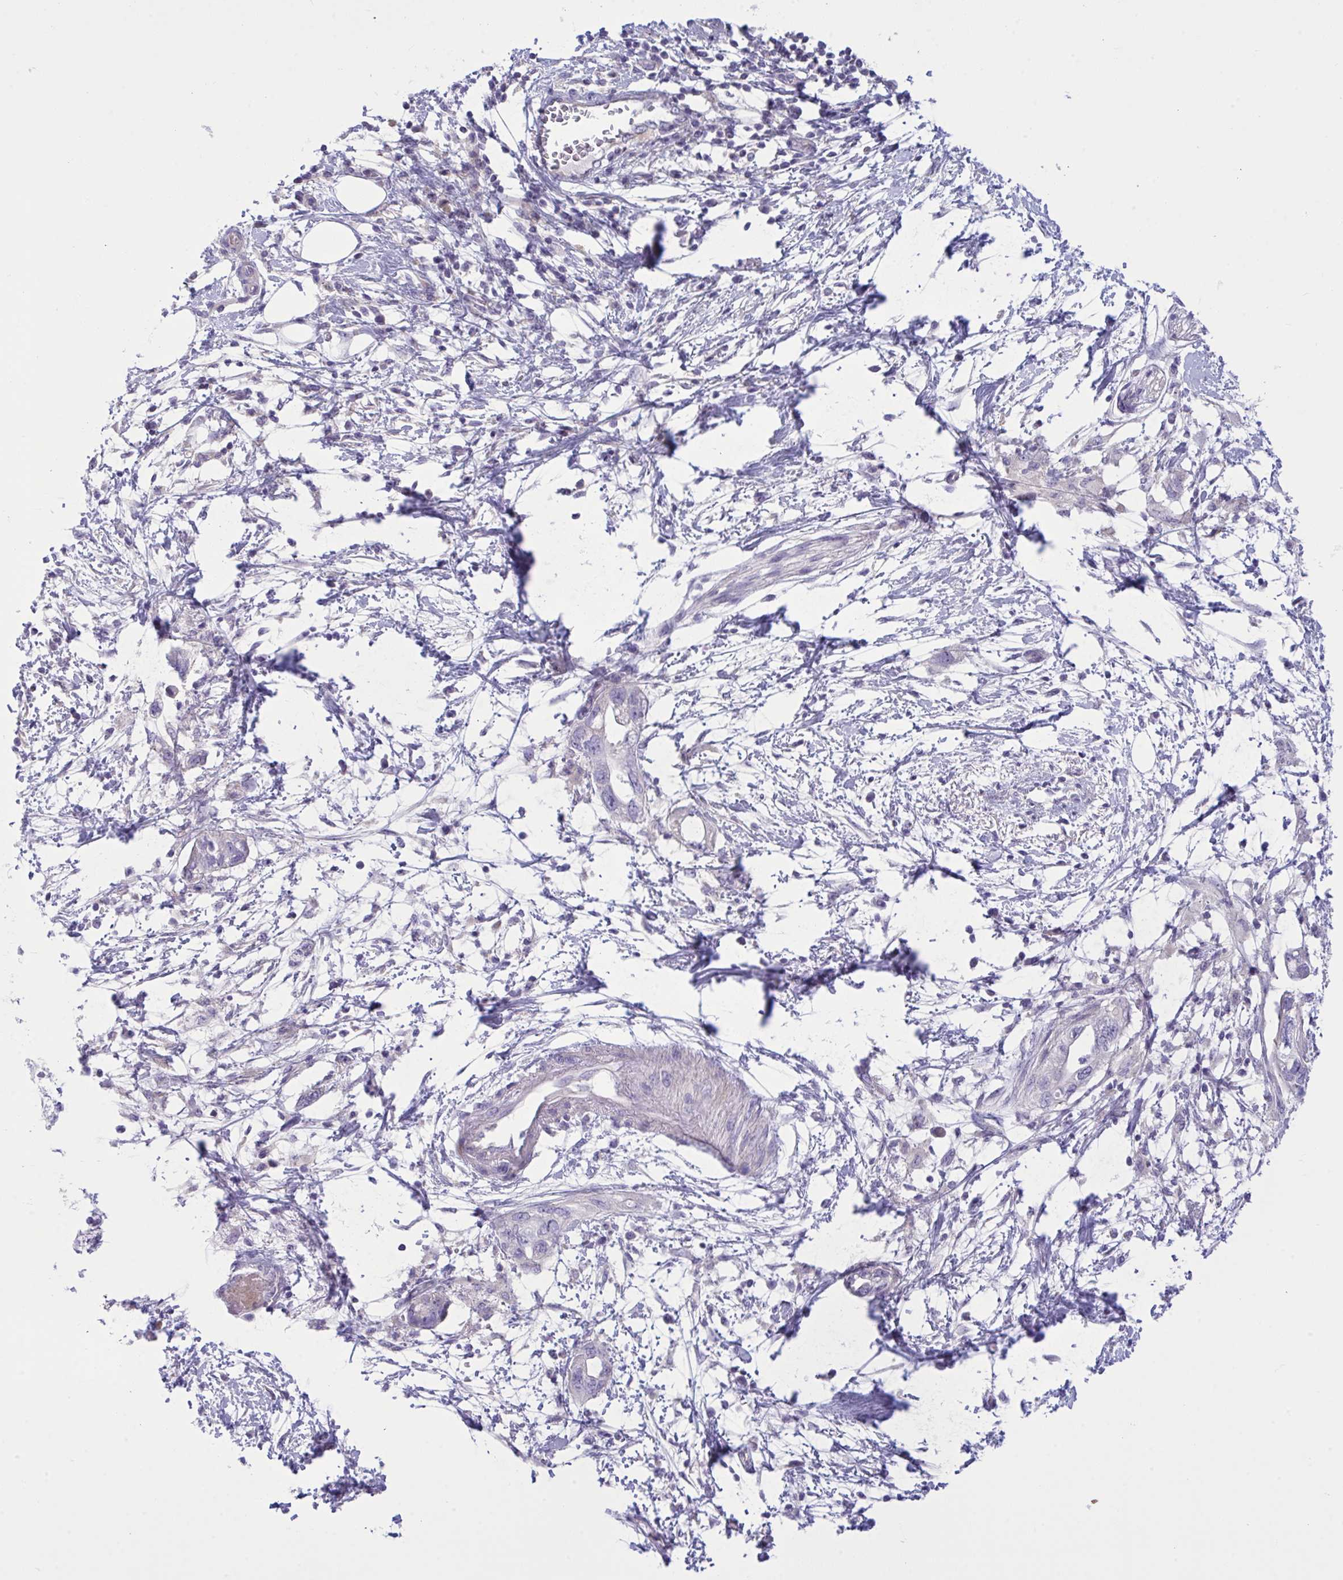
{"staining": {"intensity": "negative", "quantity": "none", "location": "none"}, "tissue": "pancreatic cancer", "cell_type": "Tumor cells", "image_type": "cancer", "snomed": [{"axis": "morphology", "description": "Adenocarcinoma, NOS"}, {"axis": "topography", "description": "Pancreas"}], "caption": "The image reveals no significant positivity in tumor cells of pancreatic cancer.", "gene": "WDR97", "patient": {"sex": "female", "age": 72}}